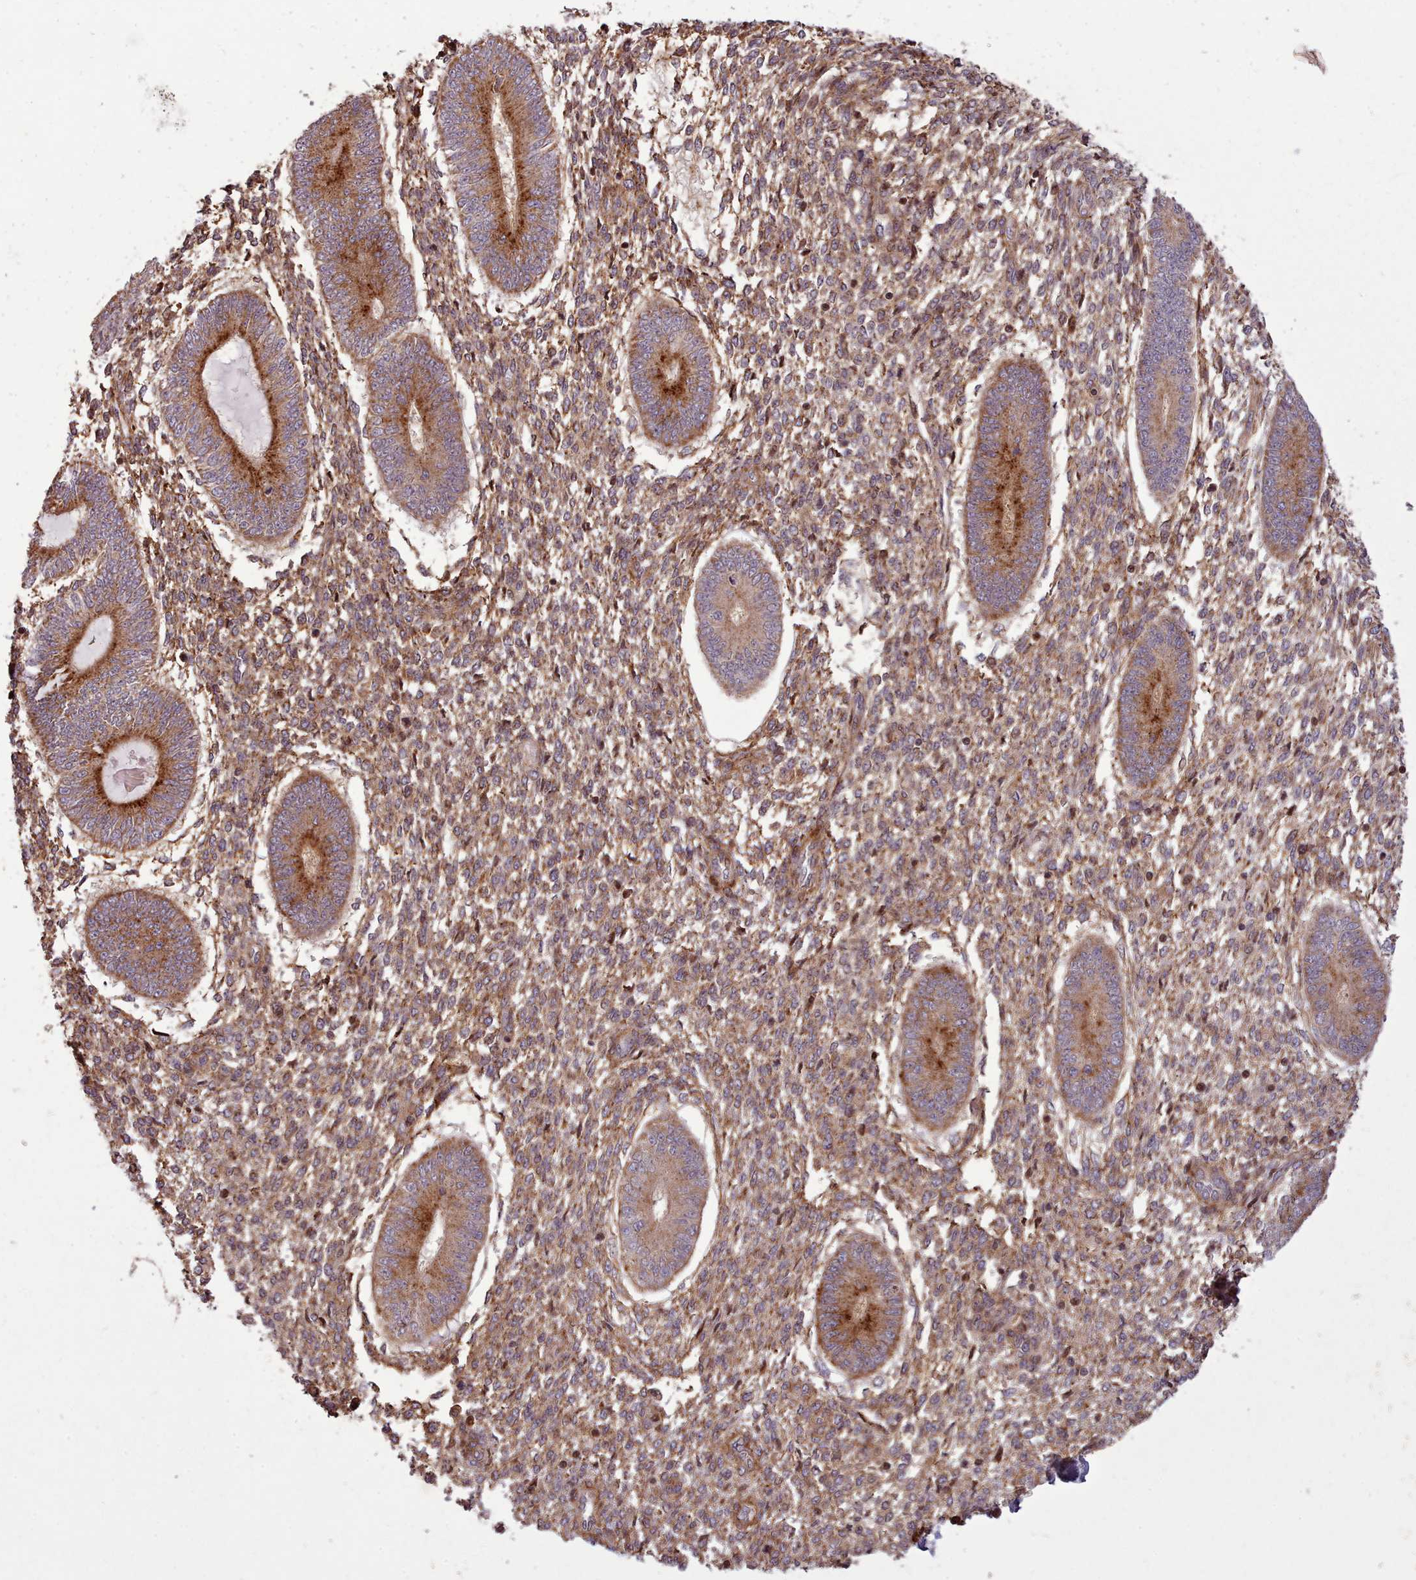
{"staining": {"intensity": "strong", "quantity": "25%-75%", "location": "cytoplasmic/membranous"}, "tissue": "endometrium", "cell_type": "Cells in endometrial stroma", "image_type": "normal", "snomed": [{"axis": "morphology", "description": "Normal tissue, NOS"}, {"axis": "topography", "description": "Endometrium"}], "caption": "Immunohistochemical staining of benign human endometrium demonstrates high levels of strong cytoplasmic/membranous positivity in about 25%-75% of cells in endometrial stroma.", "gene": "NLRP7", "patient": {"sex": "female", "age": 49}}